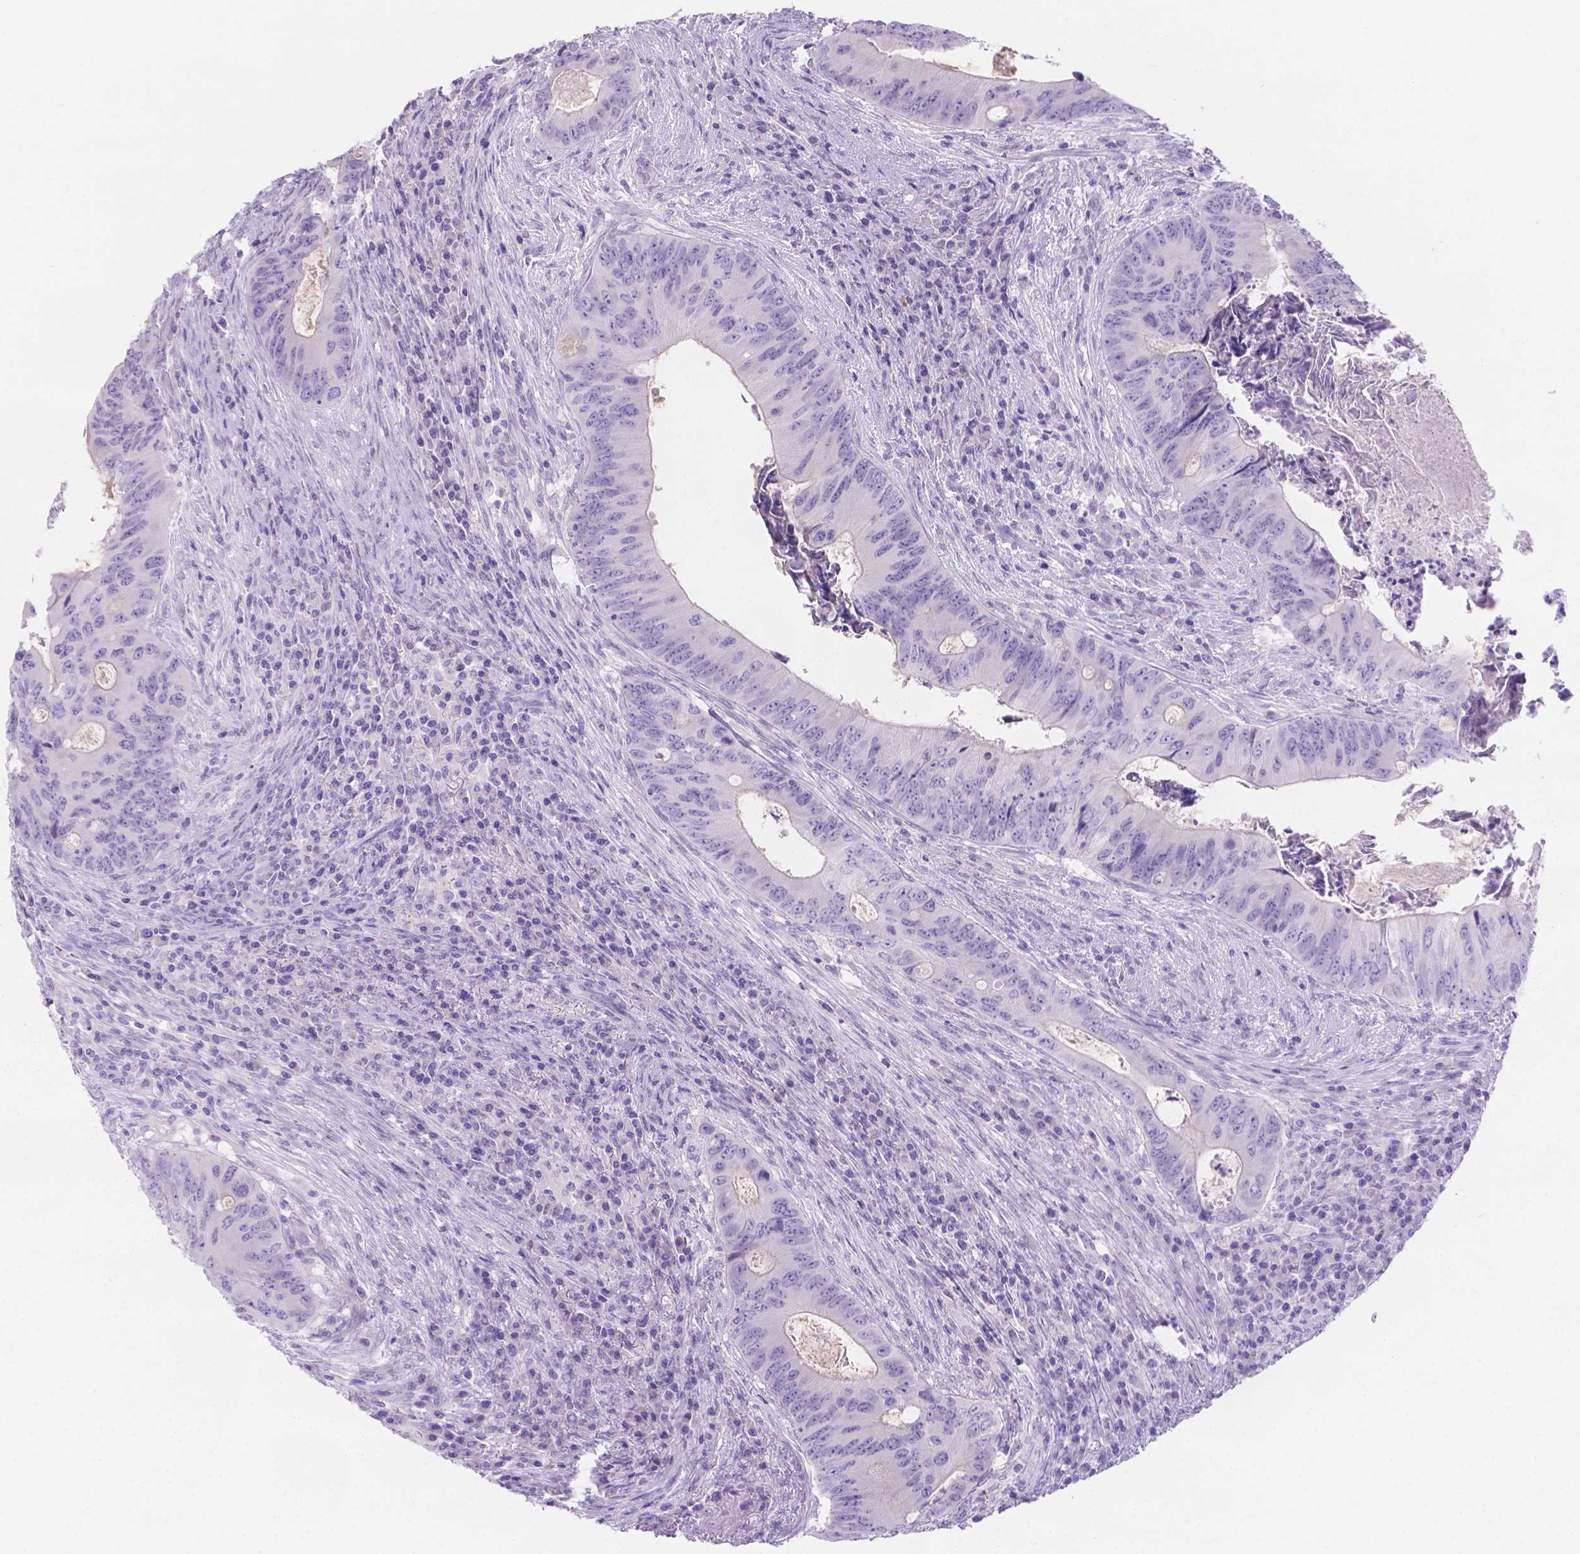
{"staining": {"intensity": "negative", "quantity": "none", "location": "none"}, "tissue": "colorectal cancer", "cell_type": "Tumor cells", "image_type": "cancer", "snomed": [{"axis": "morphology", "description": "Adenocarcinoma, NOS"}, {"axis": "topography", "description": "Colon"}], "caption": "The IHC histopathology image has no significant positivity in tumor cells of adenocarcinoma (colorectal) tissue.", "gene": "MLN", "patient": {"sex": "female", "age": 74}}